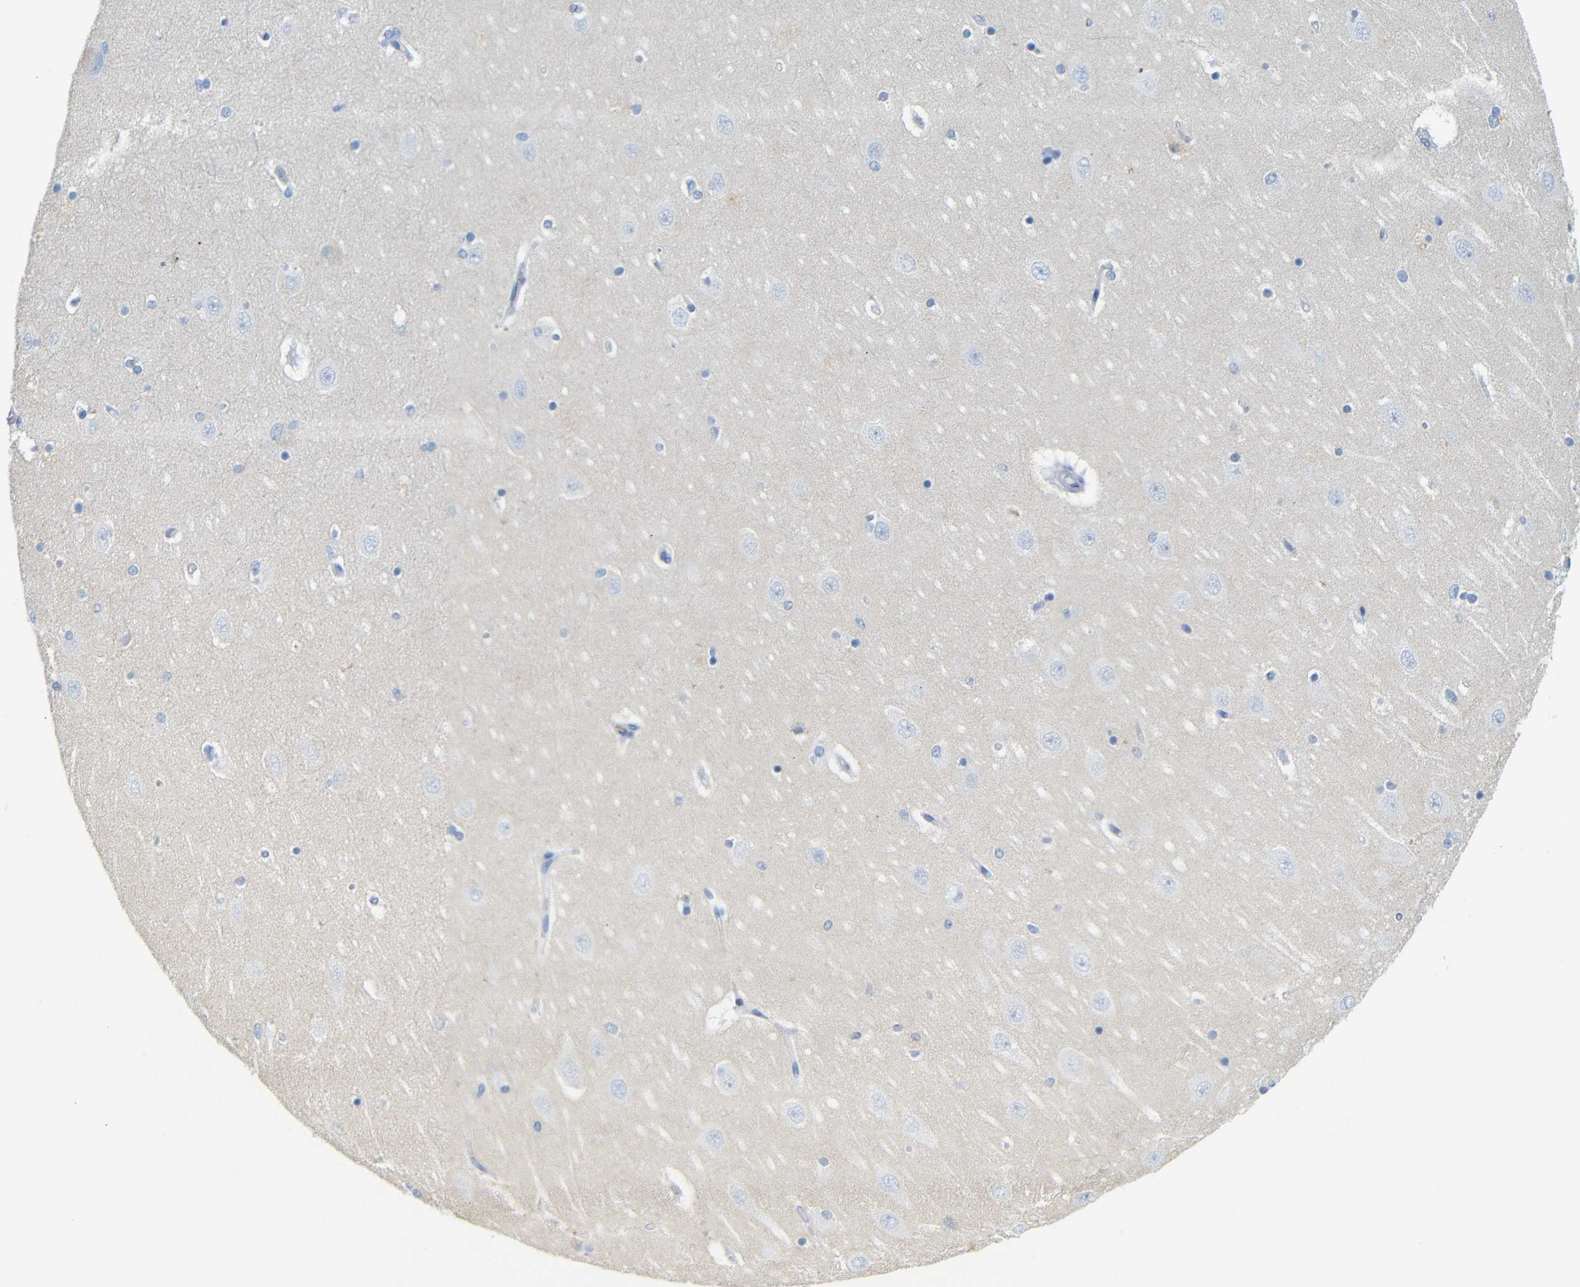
{"staining": {"intensity": "negative", "quantity": "none", "location": "none"}, "tissue": "hippocampus", "cell_type": "Glial cells", "image_type": "normal", "snomed": [{"axis": "morphology", "description": "Normal tissue, NOS"}, {"axis": "topography", "description": "Hippocampus"}], "caption": "Immunohistochemistry (IHC) of benign hippocampus reveals no staining in glial cells. (Stains: DAB immunohistochemistry (IHC) with hematoxylin counter stain, Microscopy: brightfield microscopy at high magnification).", "gene": "FCRL1", "patient": {"sex": "female", "age": 54}}